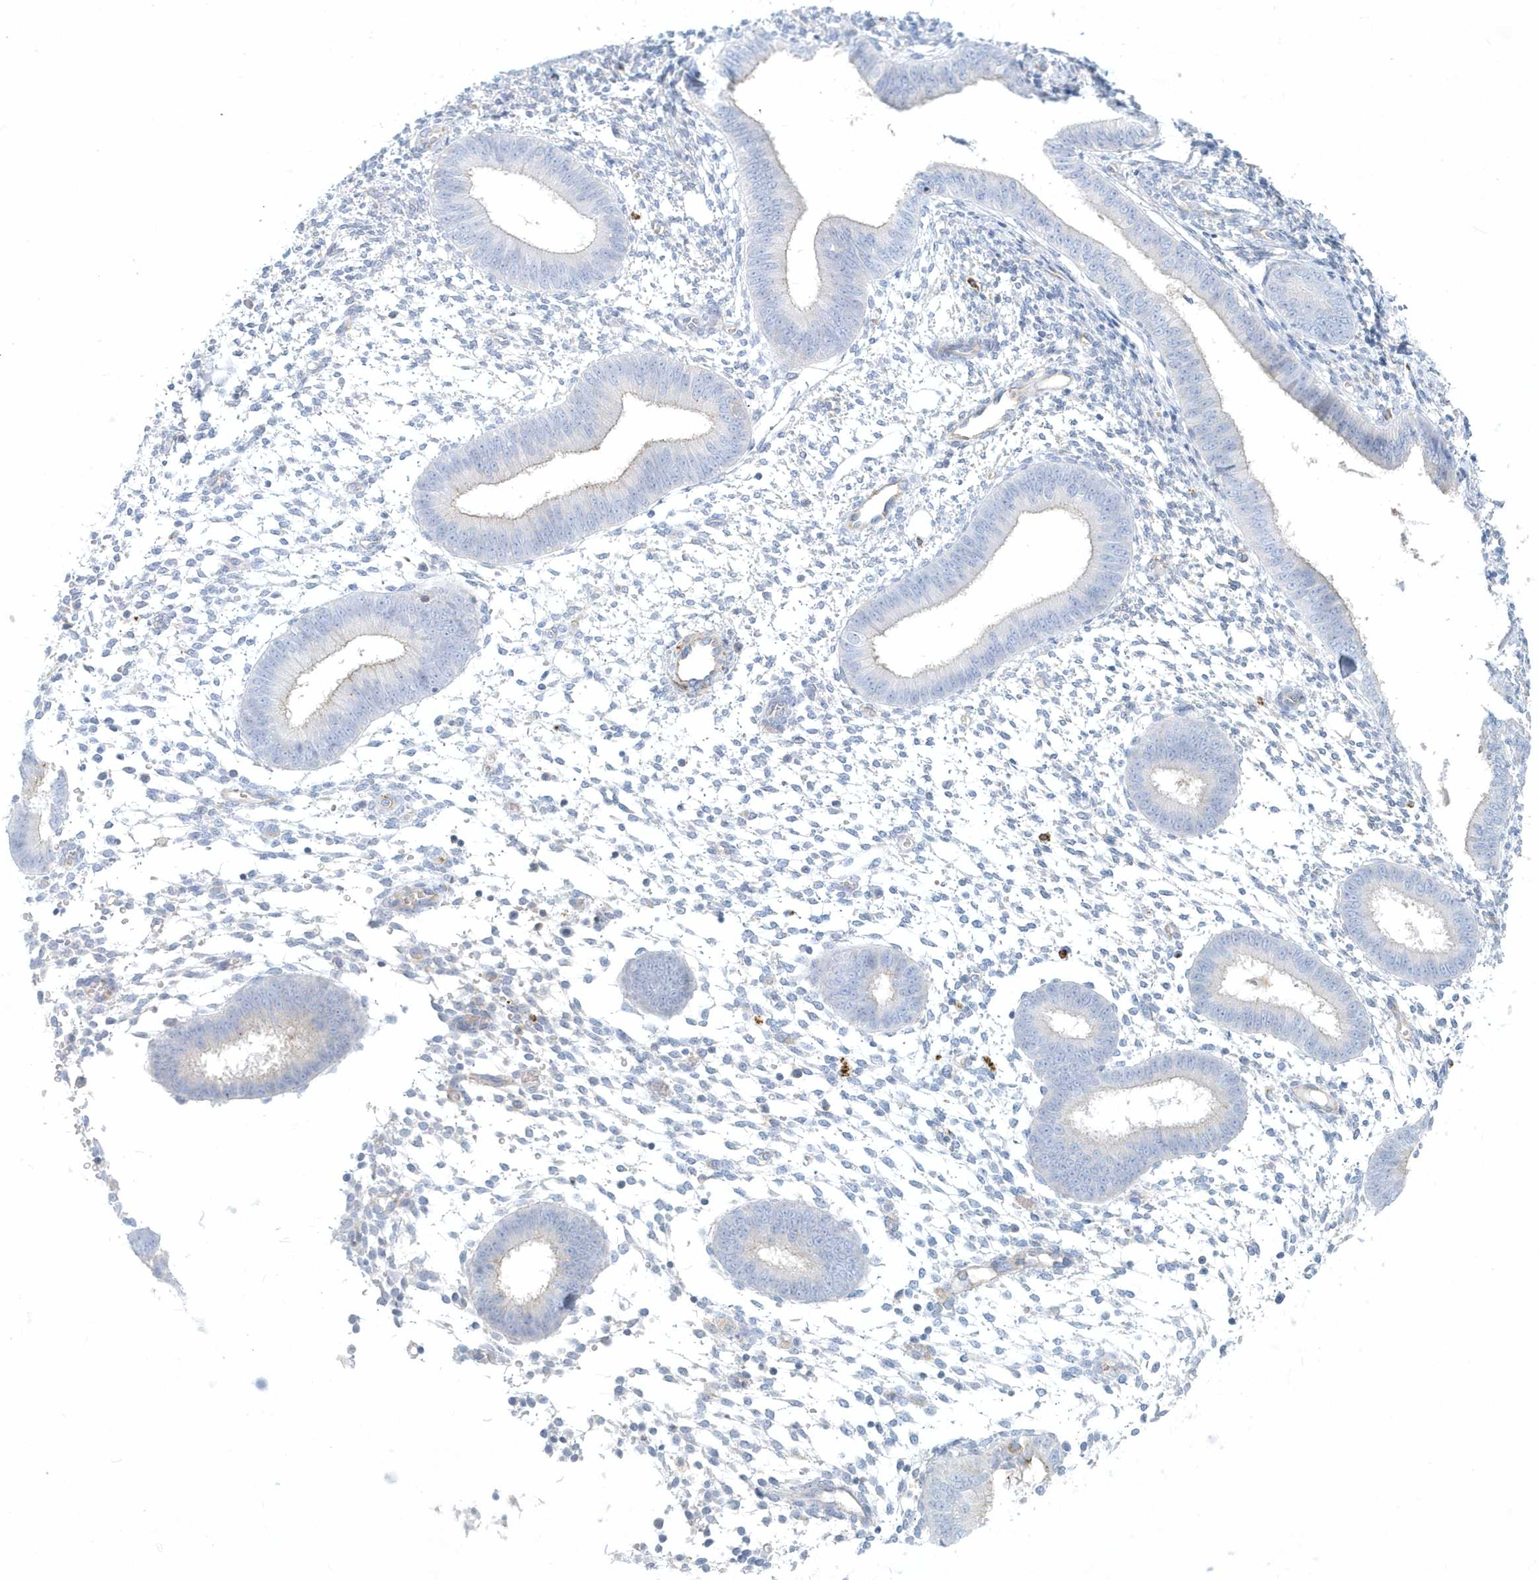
{"staining": {"intensity": "negative", "quantity": "none", "location": "none"}, "tissue": "endometrium", "cell_type": "Cells in endometrial stroma", "image_type": "normal", "snomed": [{"axis": "morphology", "description": "Normal tissue, NOS"}, {"axis": "topography", "description": "Uterus"}, {"axis": "topography", "description": "Endometrium"}], "caption": "A high-resolution image shows IHC staining of normal endometrium, which shows no significant positivity in cells in endometrial stroma.", "gene": "DNAH1", "patient": {"sex": "female", "age": 48}}